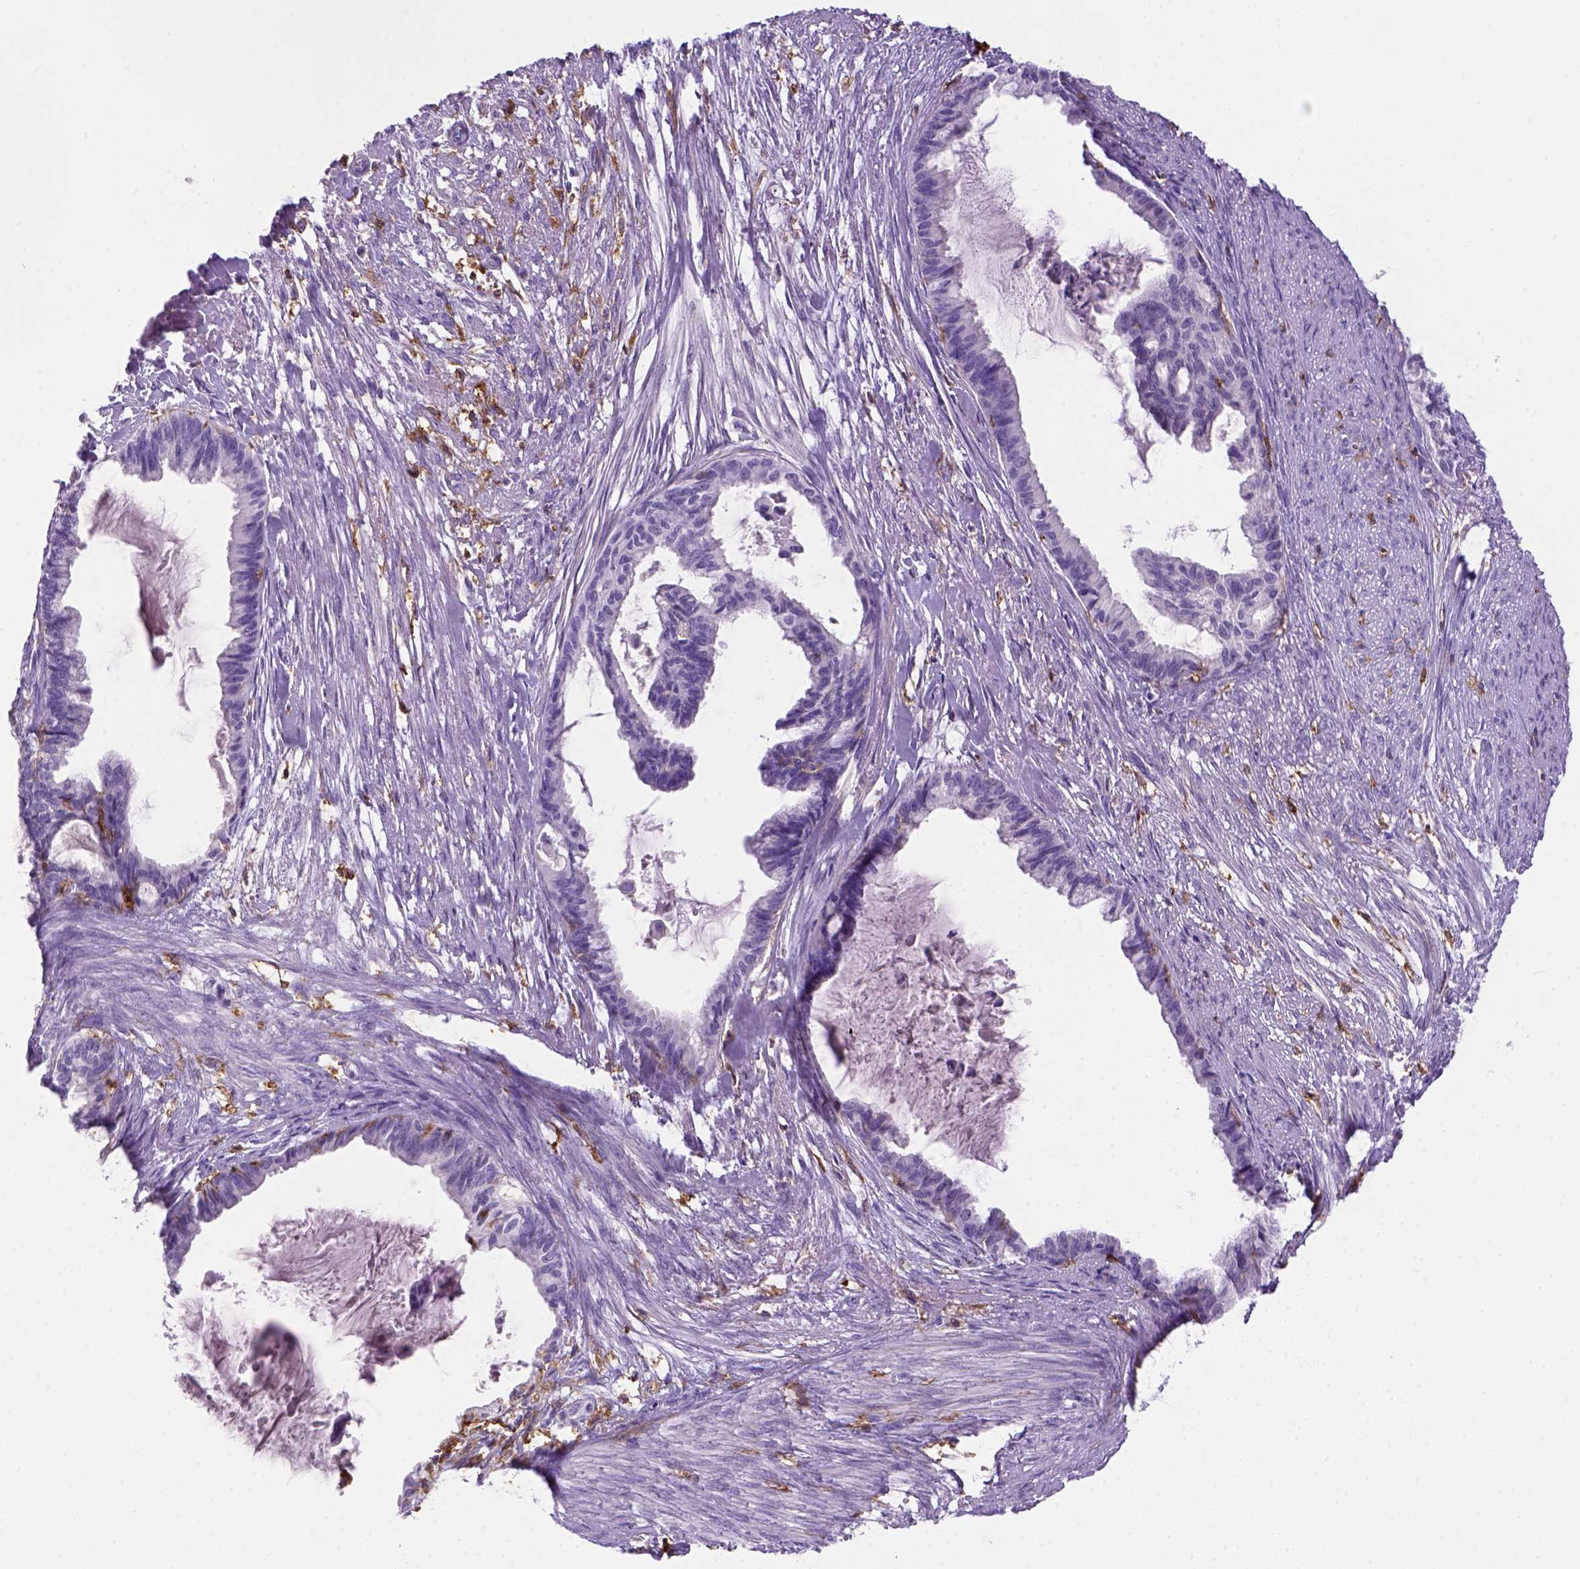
{"staining": {"intensity": "negative", "quantity": "none", "location": "none"}, "tissue": "endometrial cancer", "cell_type": "Tumor cells", "image_type": "cancer", "snomed": [{"axis": "morphology", "description": "Adenocarcinoma, NOS"}, {"axis": "topography", "description": "Endometrium"}], "caption": "Tumor cells show no significant positivity in endometrial adenocarcinoma.", "gene": "CD14", "patient": {"sex": "female", "age": 86}}